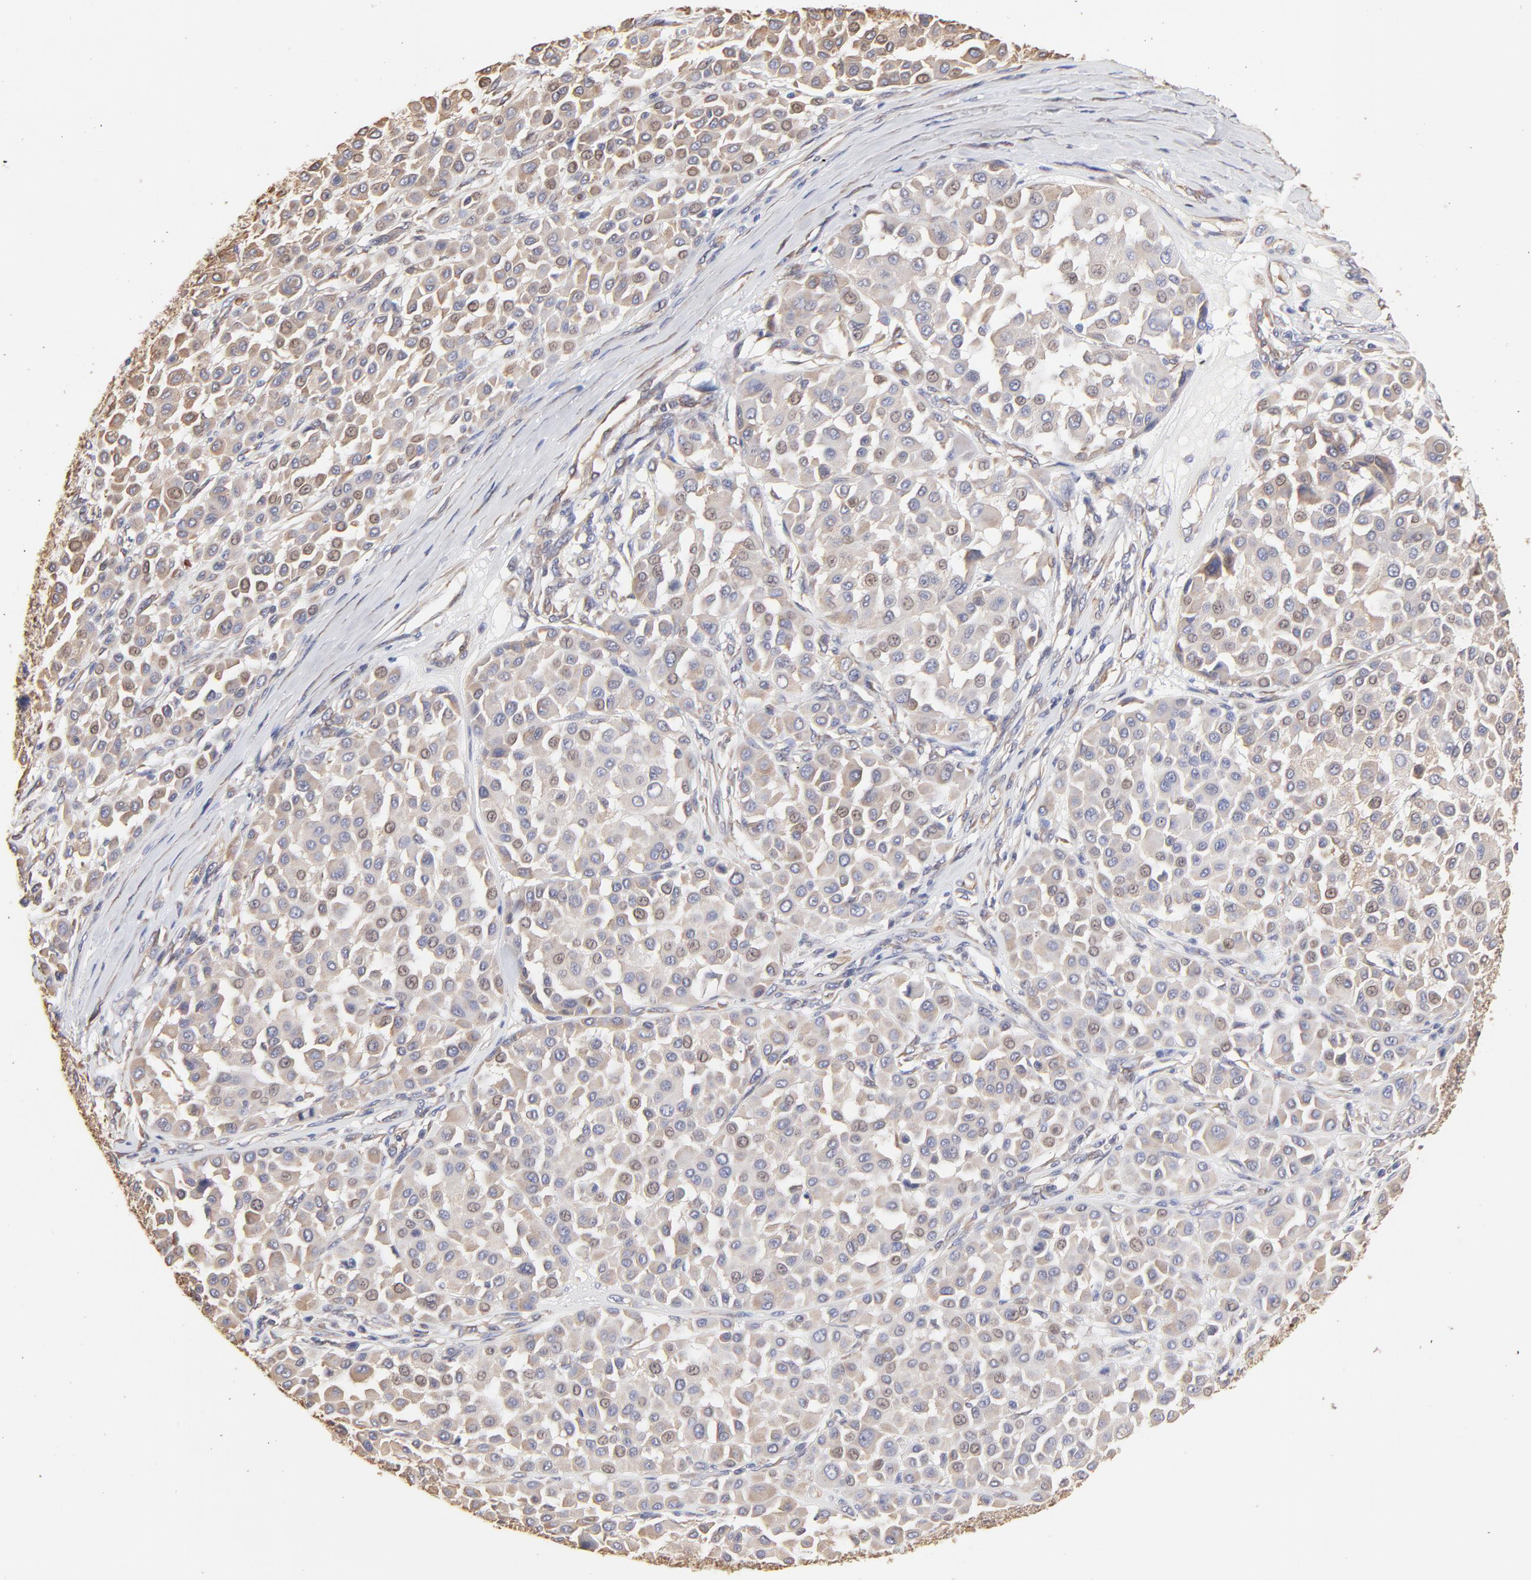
{"staining": {"intensity": "weak", "quantity": ">75%", "location": "cytoplasmic/membranous,nuclear"}, "tissue": "melanoma", "cell_type": "Tumor cells", "image_type": "cancer", "snomed": [{"axis": "morphology", "description": "Malignant melanoma, Metastatic site"}, {"axis": "topography", "description": "Soft tissue"}], "caption": "Malignant melanoma (metastatic site) tissue demonstrates weak cytoplasmic/membranous and nuclear expression in about >75% of tumor cells, visualized by immunohistochemistry.", "gene": "LRCH2", "patient": {"sex": "male", "age": 41}}